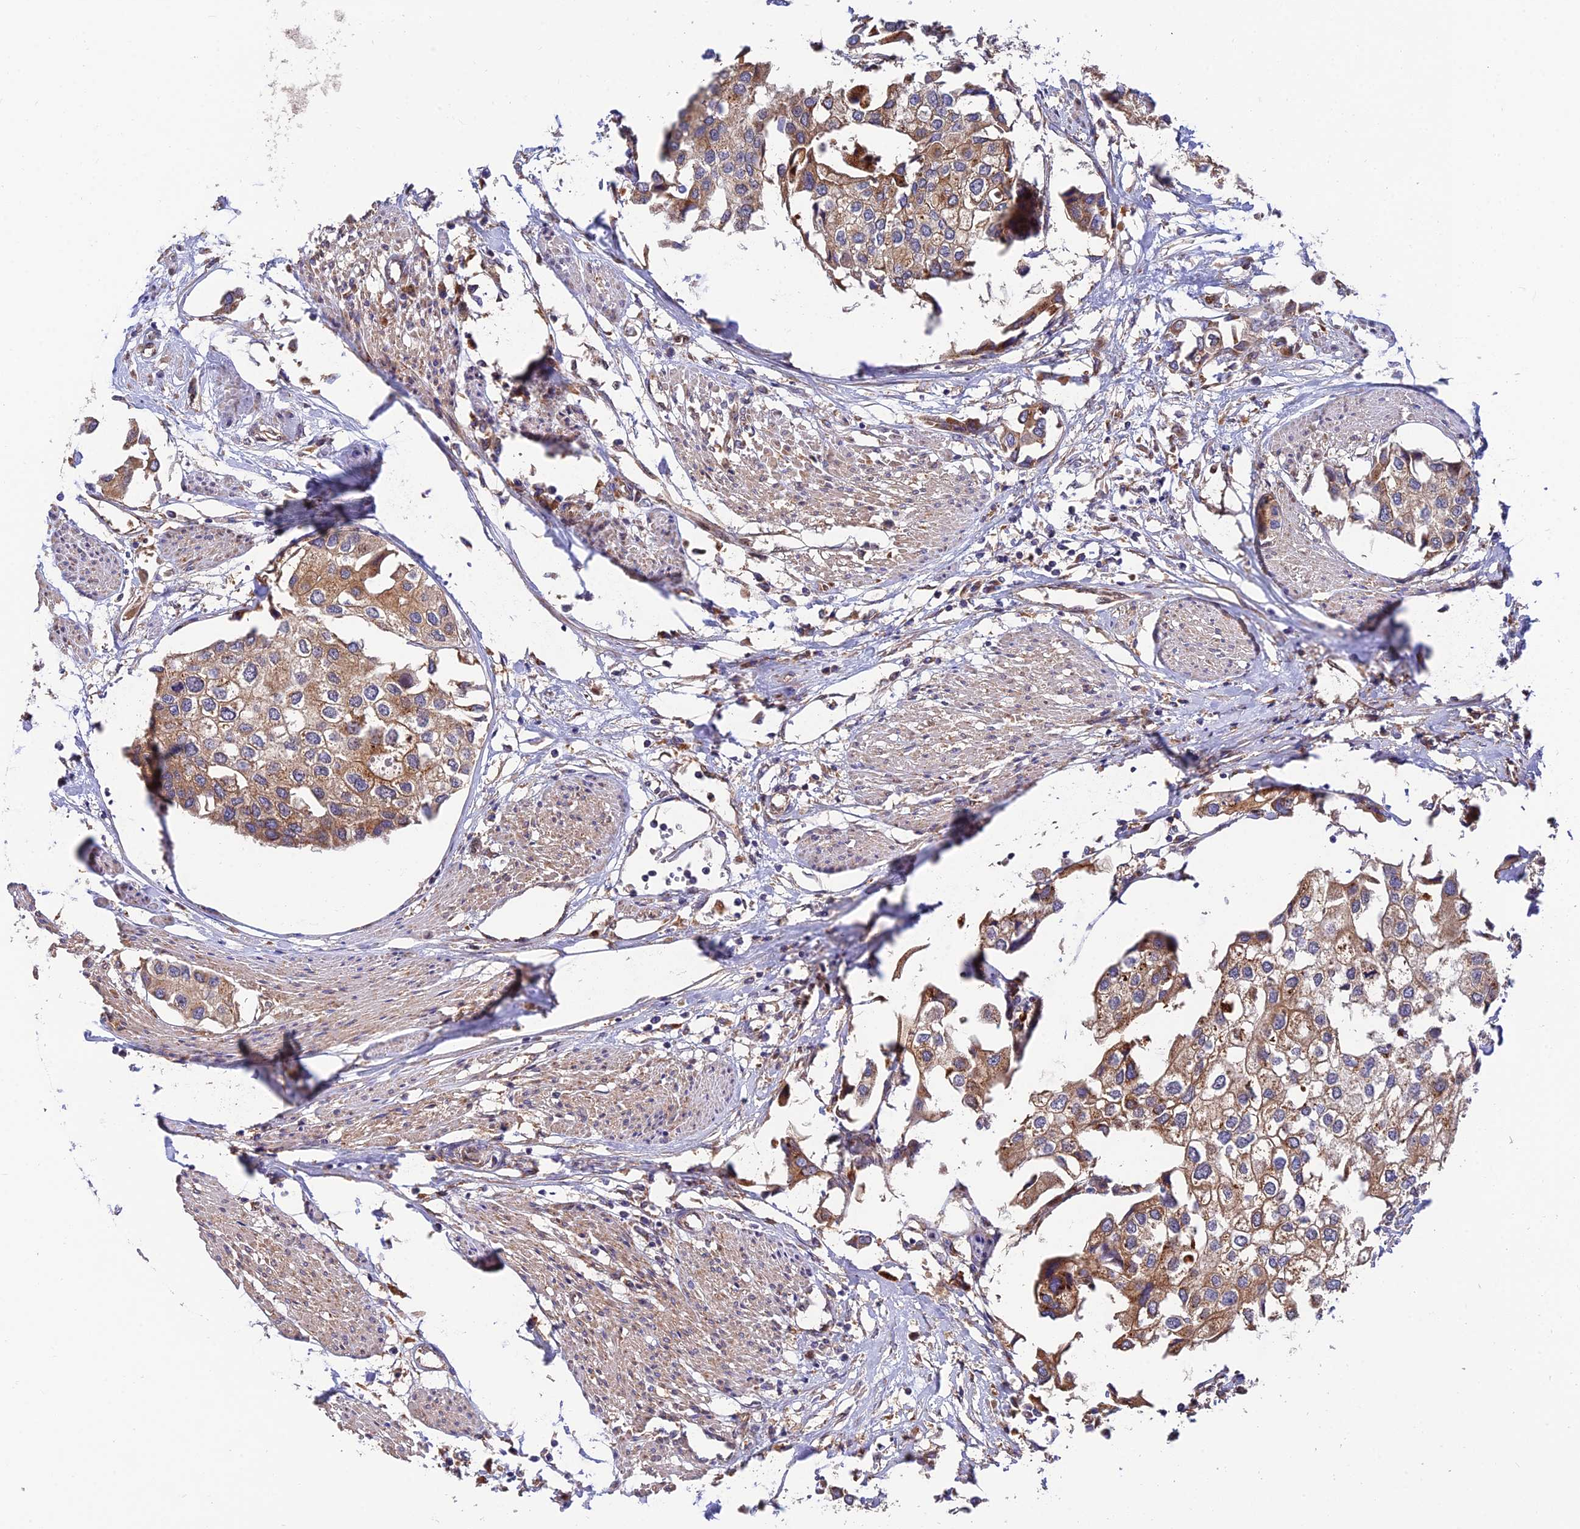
{"staining": {"intensity": "moderate", "quantity": ">75%", "location": "cytoplasmic/membranous"}, "tissue": "urothelial cancer", "cell_type": "Tumor cells", "image_type": "cancer", "snomed": [{"axis": "morphology", "description": "Urothelial carcinoma, High grade"}, {"axis": "topography", "description": "Urinary bladder"}], "caption": "Moderate cytoplasmic/membranous staining is present in approximately >75% of tumor cells in urothelial cancer. The staining was performed using DAB, with brown indicating positive protein expression. Nuclei are stained blue with hematoxylin.", "gene": "PODNL1", "patient": {"sex": "male", "age": 64}}